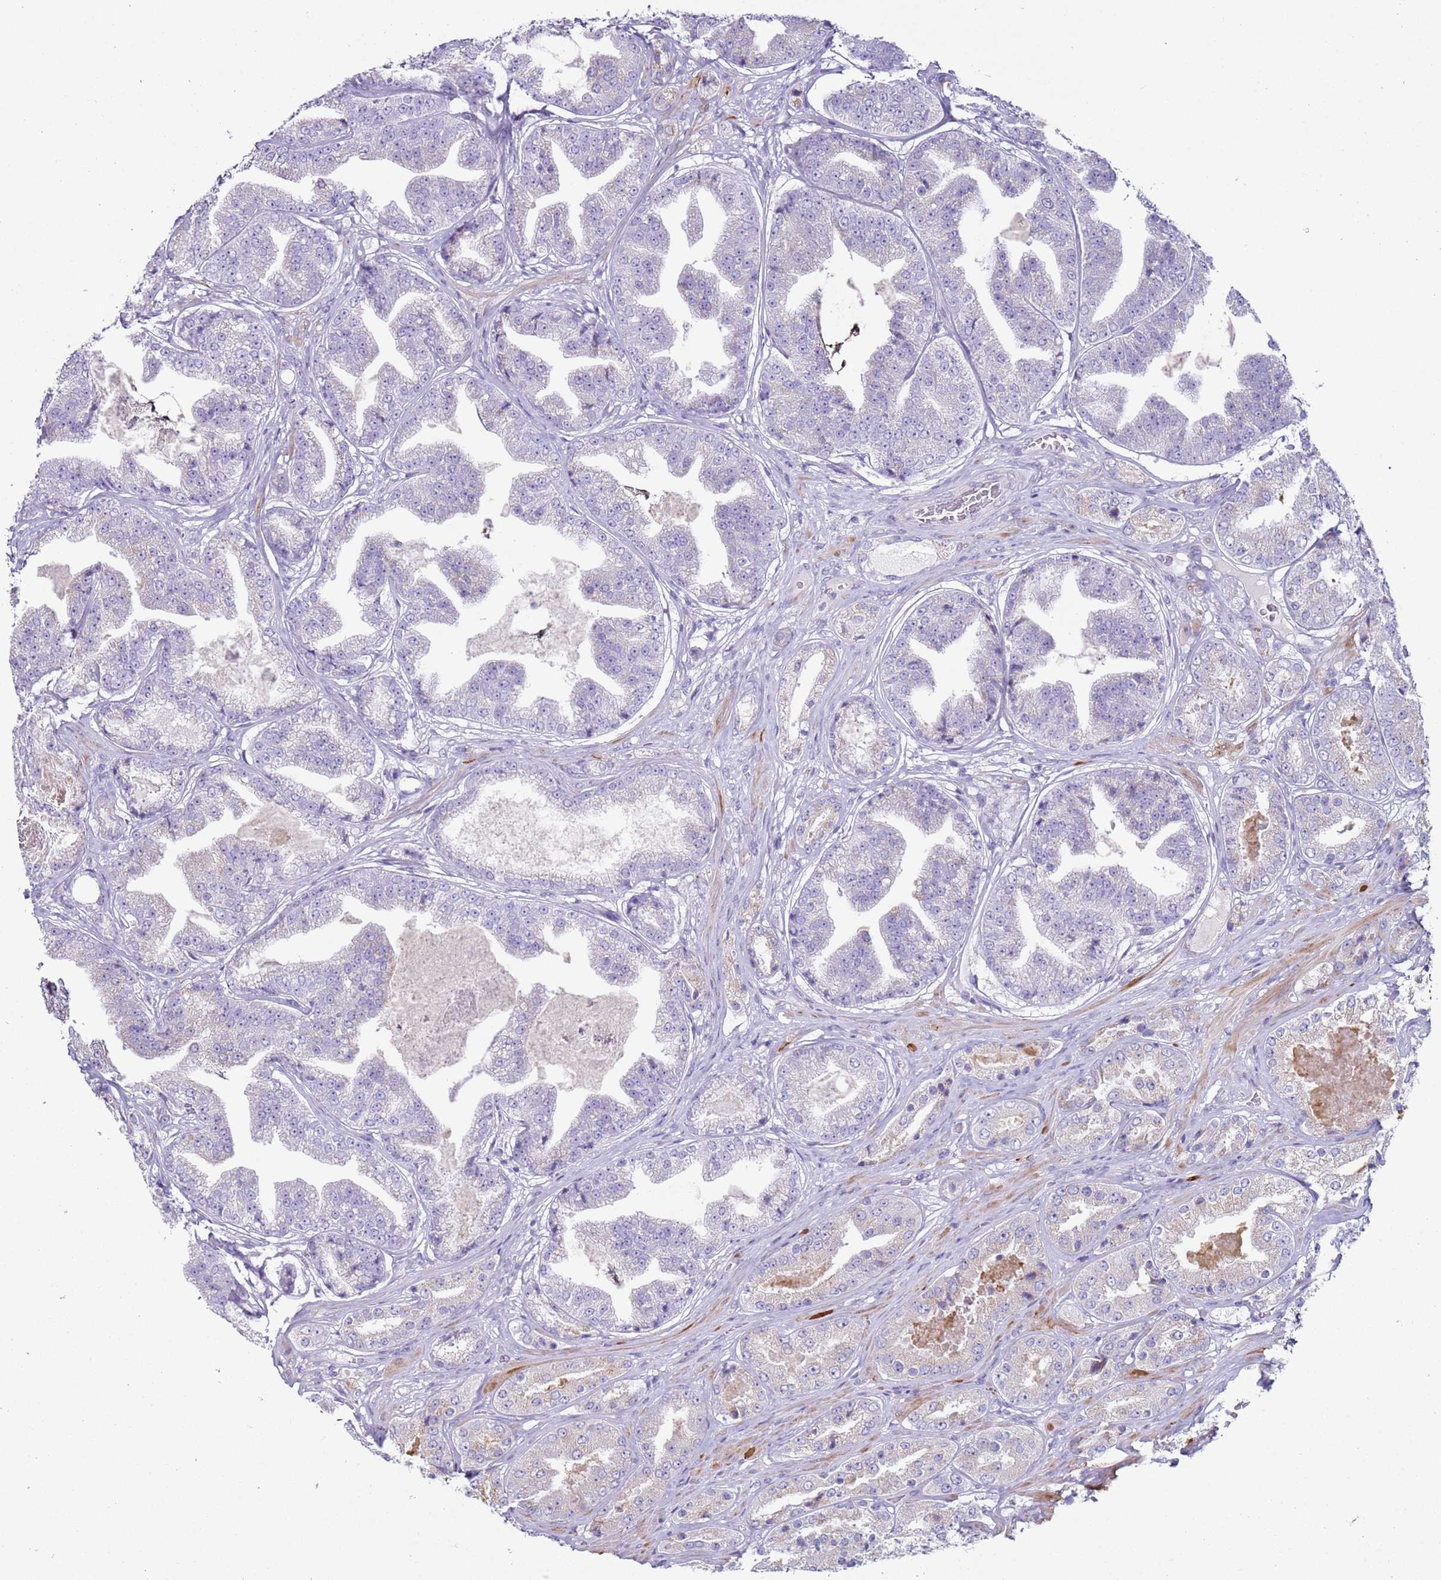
{"staining": {"intensity": "negative", "quantity": "none", "location": "none"}, "tissue": "prostate cancer", "cell_type": "Tumor cells", "image_type": "cancer", "snomed": [{"axis": "morphology", "description": "Adenocarcinoma, High grade"}, {"axis": "topography", "description": "Prostate"}], "caption": "Tumor cells show no significant expression in adenocarcinoma (high-grade) (prostate).", "gene": "NPAP1", "patient": {"sex": "male", "age": 63}}